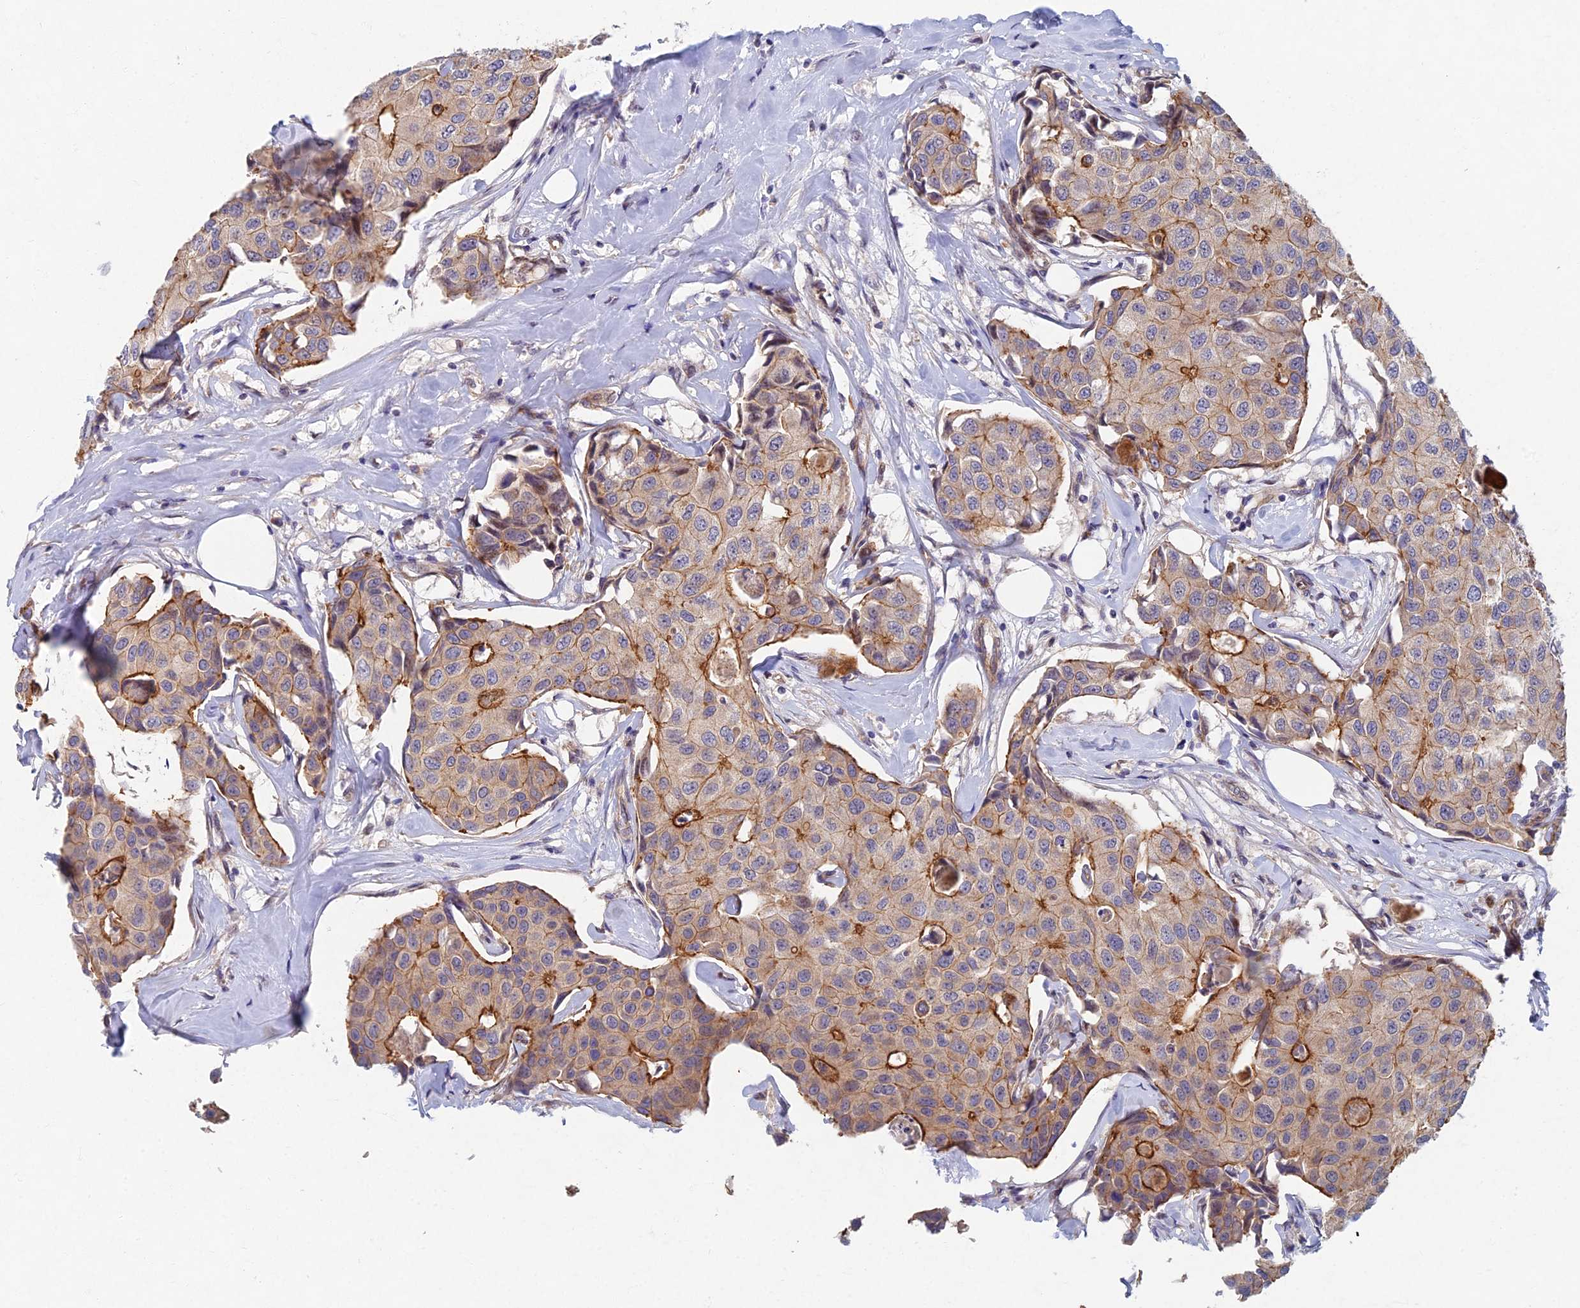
{"staining": {"intensity": "strong", "quantity": "<25%", "location": "cytoplasmic/membranous"}, "tissue": "breast cancer", "cell_type": "Tumor cells", "image_type": "cancer", "snomed": [{"axis": "morphology", "description": "Duct carcinoma"}, {"axis": "topography", "description": "Breast"}], "caption": "IHC histopathology image of human breast intraductal carcinoma stained for a protein (brown), which exhibits medium levels of strong cytoplasmic/membranous positivity in about <25% of tumor cells.", "gene": "RHBDL2", "patient": {"sex": "female", "age": 80}}